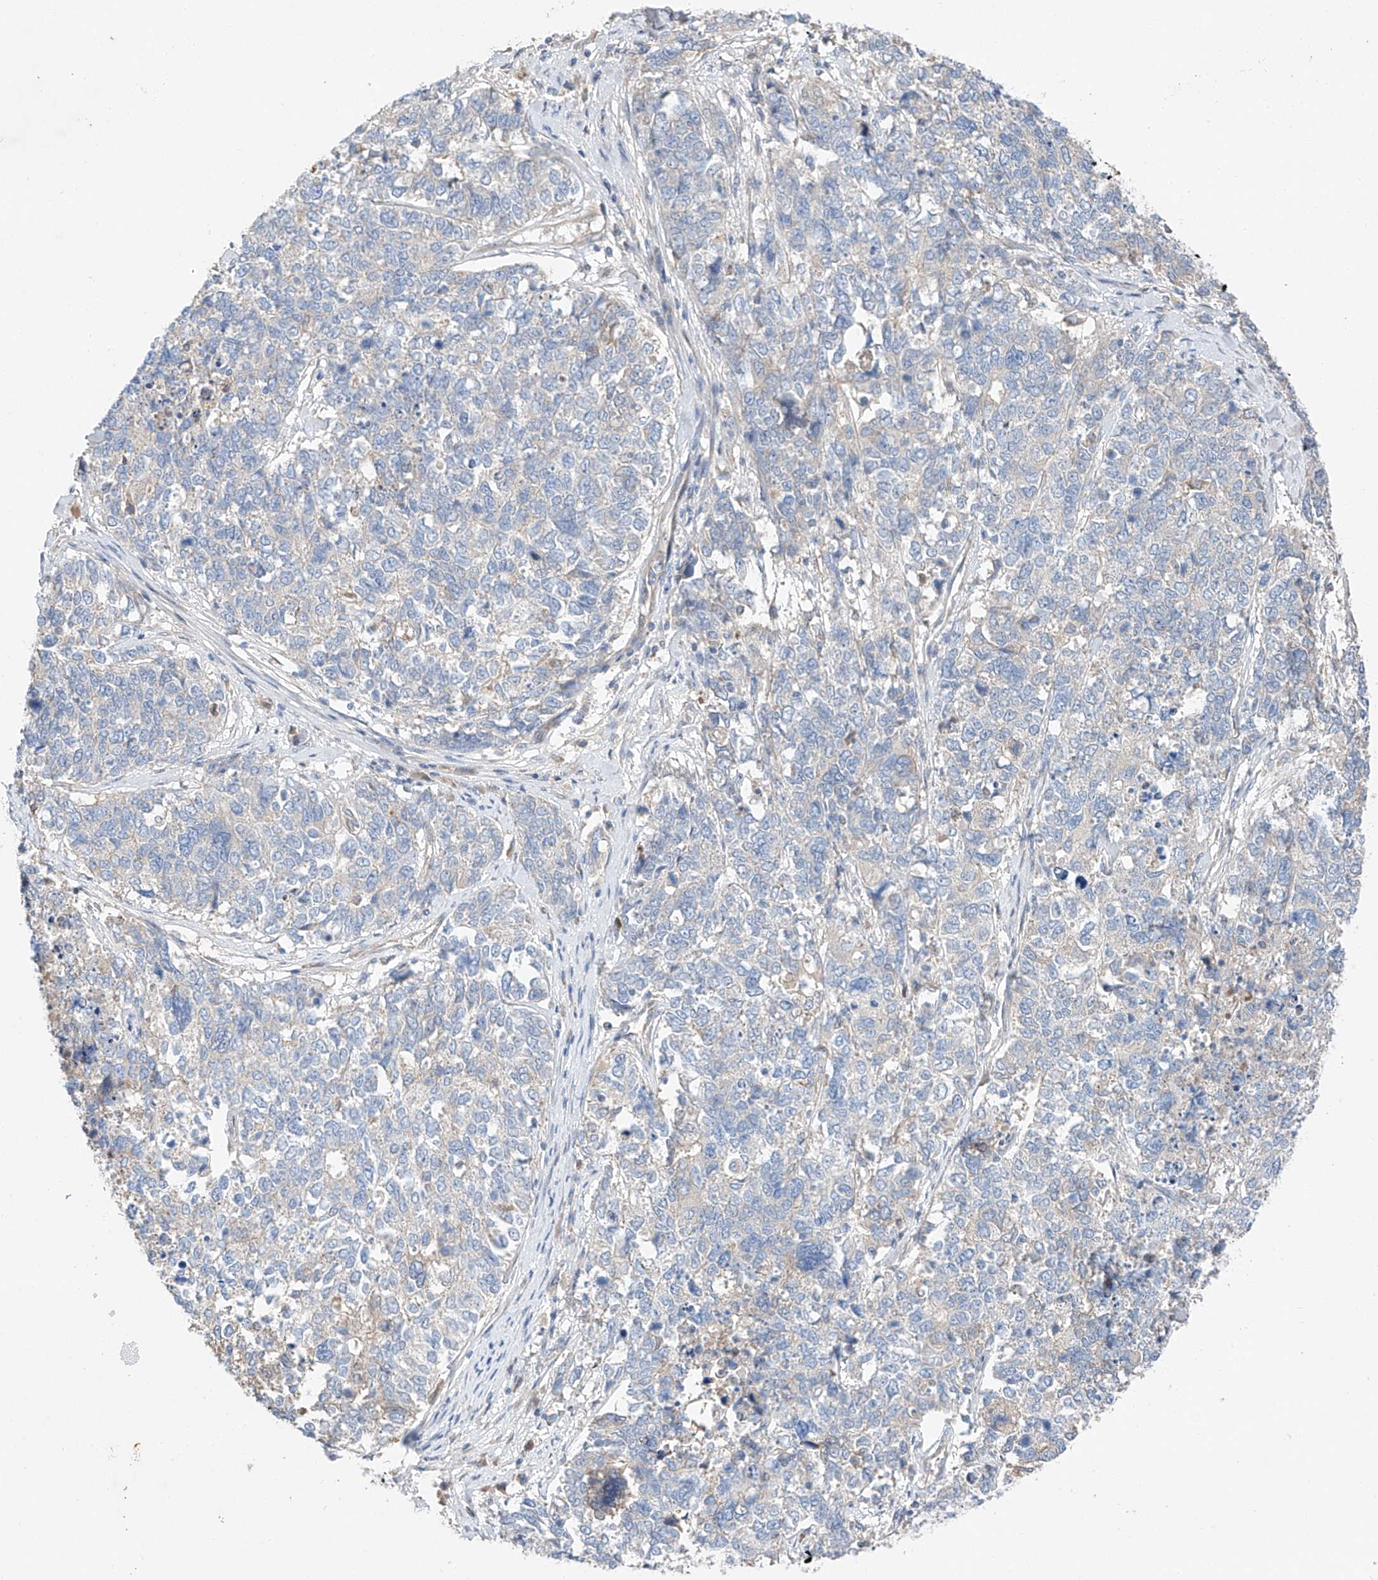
{"staining": {"intensity": "negative", "quantity": "none", "location": "none"}, "tissue": "cervical cancer", "cell_type": "Tumor cells", "image_type": "cancer", "snomed": [{"axis": "morphology", "description": "Squamous cell carcinoma, NOS"}, {"axis": "topography", "description": "Cervix"}], "caption": "This is an immunohistochemistry (IHC) photomicrograph of cervical squamous cell carcinoma. There is no staining in tumor cells.", "gene": "RUSC1", "patient": {"sex": "female", "age": 63}}